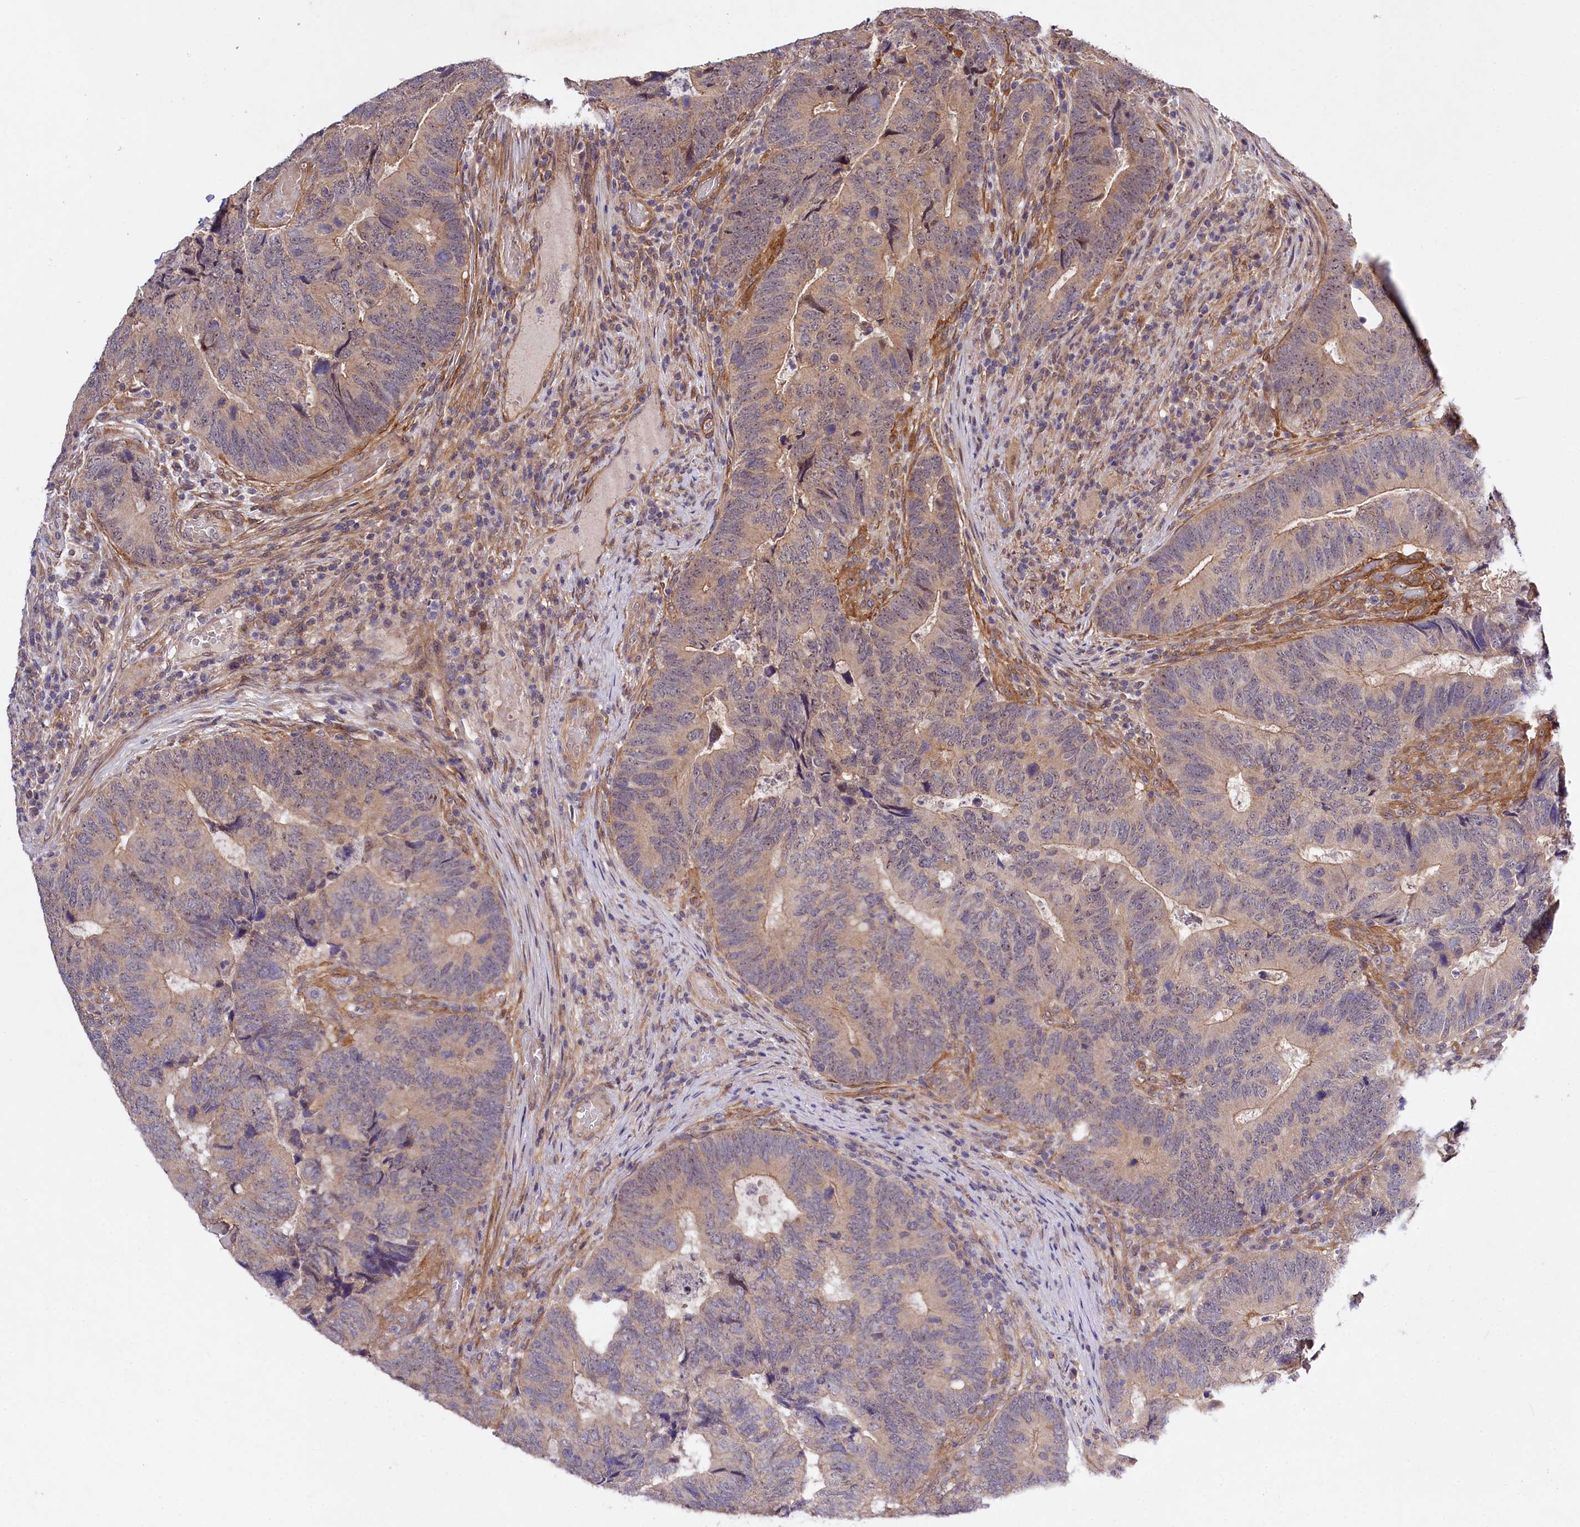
{"staining": {"intensity": "weak", "quantity": "<25%", "location": "cytoplasmic/membranous,nuclear"}, "tissue": "colorectal cancer", "cell_type": "Tumor cells", "image_type": "cancer", "snomed": [{"axis": "morphology", "description": "Adenocarcinoma, NOS"}, {"axis": "topography", "description": "Colon"}], "caption": "The IHC image has no significant expression in tumor cells of colorectal cancer tissue.", "gene": "PHLDB1", "patient": {"sex": "female", "age": 67}}